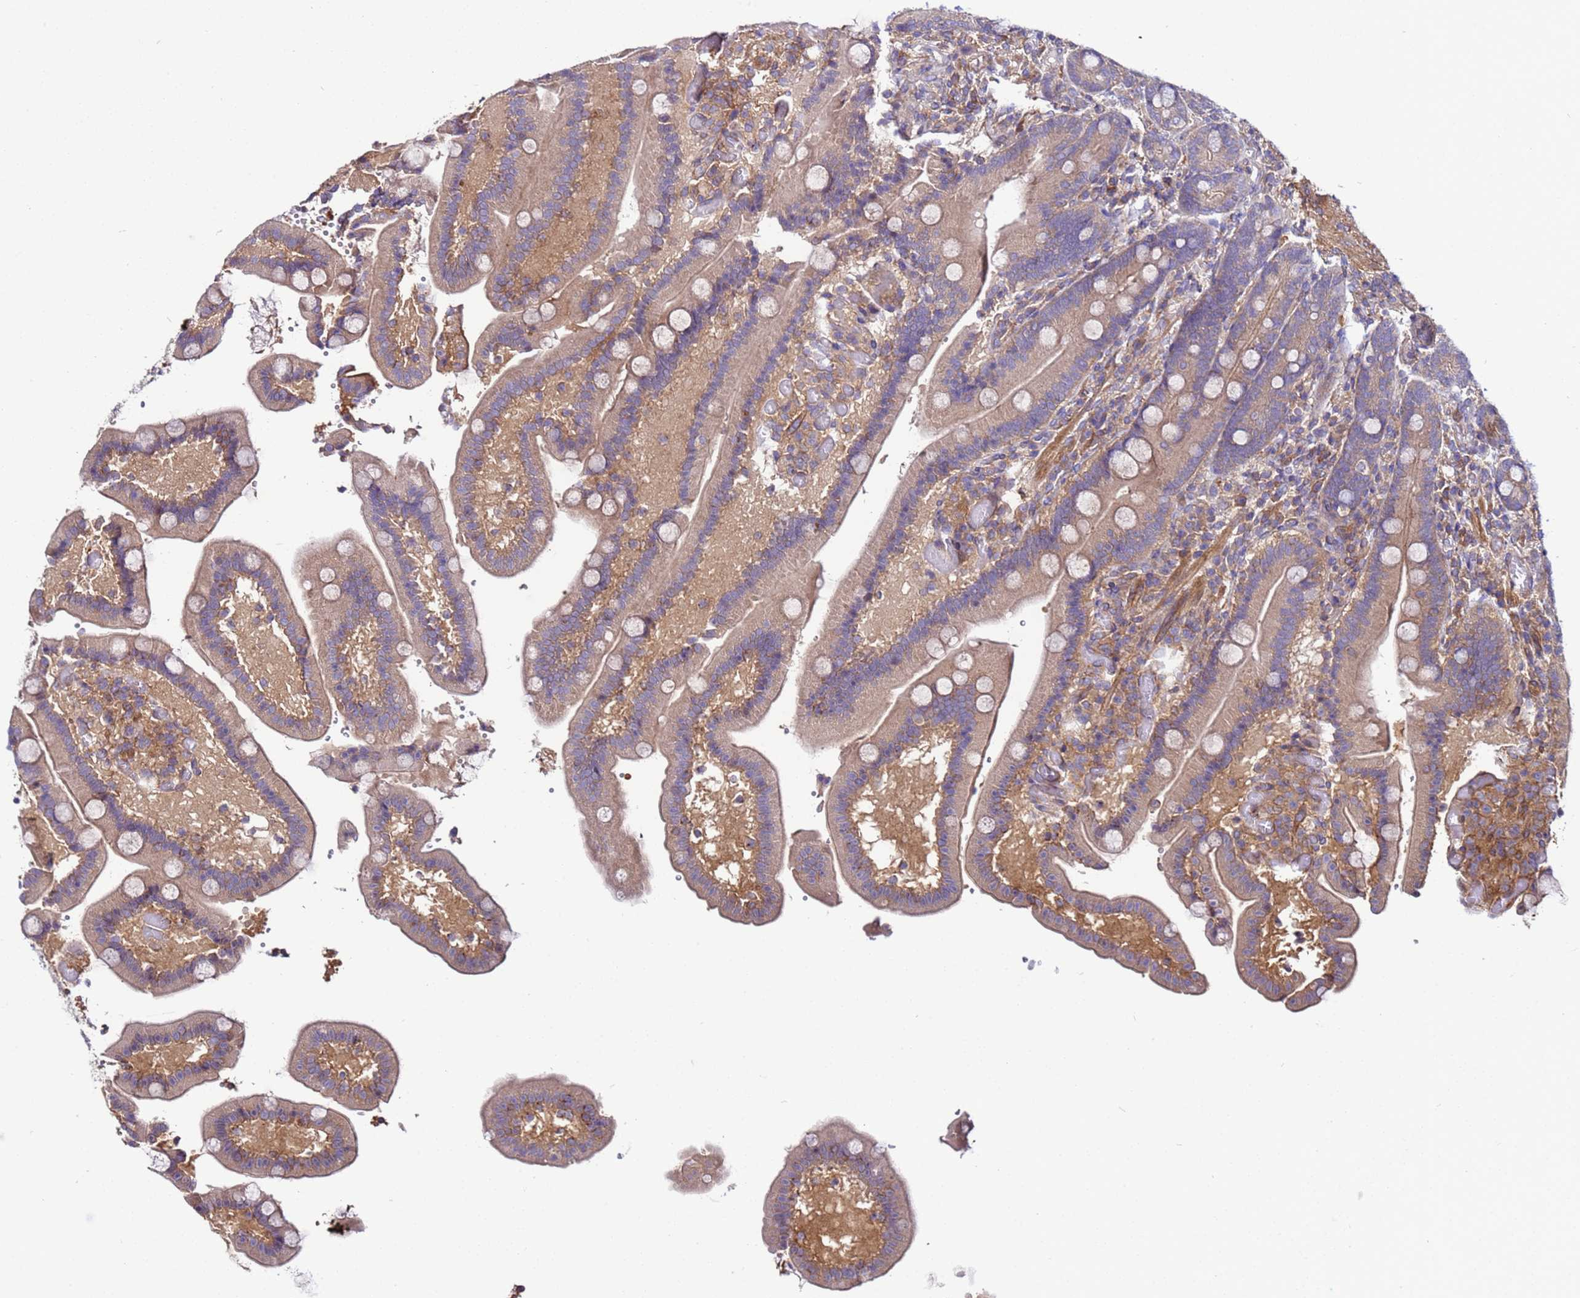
{"staining": {"intensity": "weak", "quantity": "25%-75%", "location": "cytoplasmic/membranous"}, "tissue": "duodenum", "cell_type": "Glandular cells", "image_type": "normal", "snomed": [{"axis": "morphology", "description": "Normal tissue, NOS"}, {"axis": "topography", "description": "Duodenum"}], "caption": "A micrograph of human duodenum stained for a protein shows weak cytoplasmic/membranous brown staining in glandular cells. (Brightfield microscopy of DAB IHC at high magnification).", "gene": "STK38L", "patient": {"sex": "female", "age": 62}}